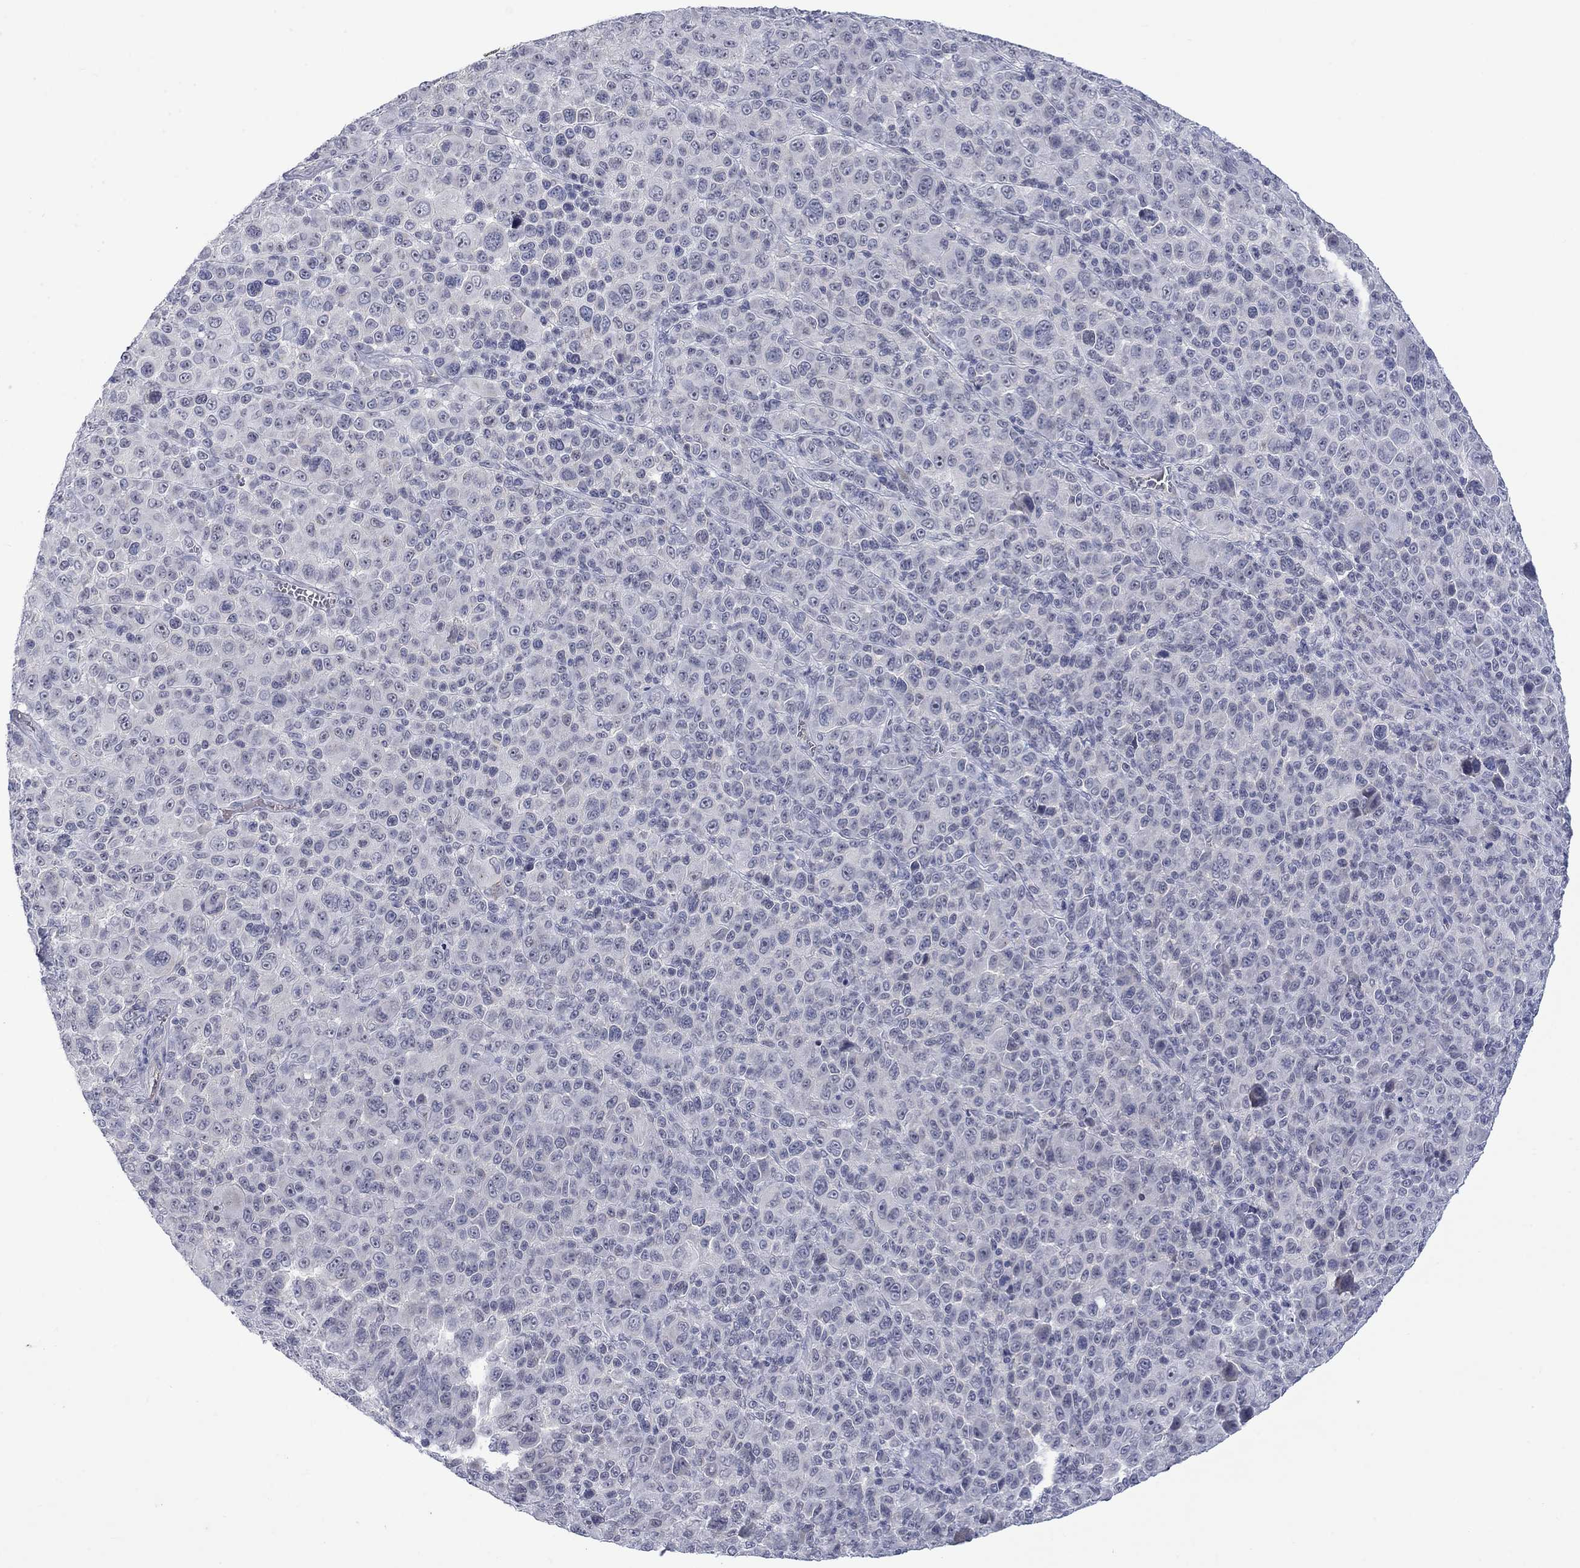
{"staining": {"intensity": "negative", "quantity": "none", "location": "none"}, "tissue": "melanoma", "cell_type": "Tumor cells", "image_type": "cancer", "snomed": [{"axis": "morphology", "description": "Malignant melanoma, NOS"}, {"axis": "topography", "description": "Skin"}], "caption": "Immunohistochemistry (IHC) of human malignant melanoma displays no staining in tumor cells.", "gene": "NSMF", "patient": {"sex": "female", "age": 57}}